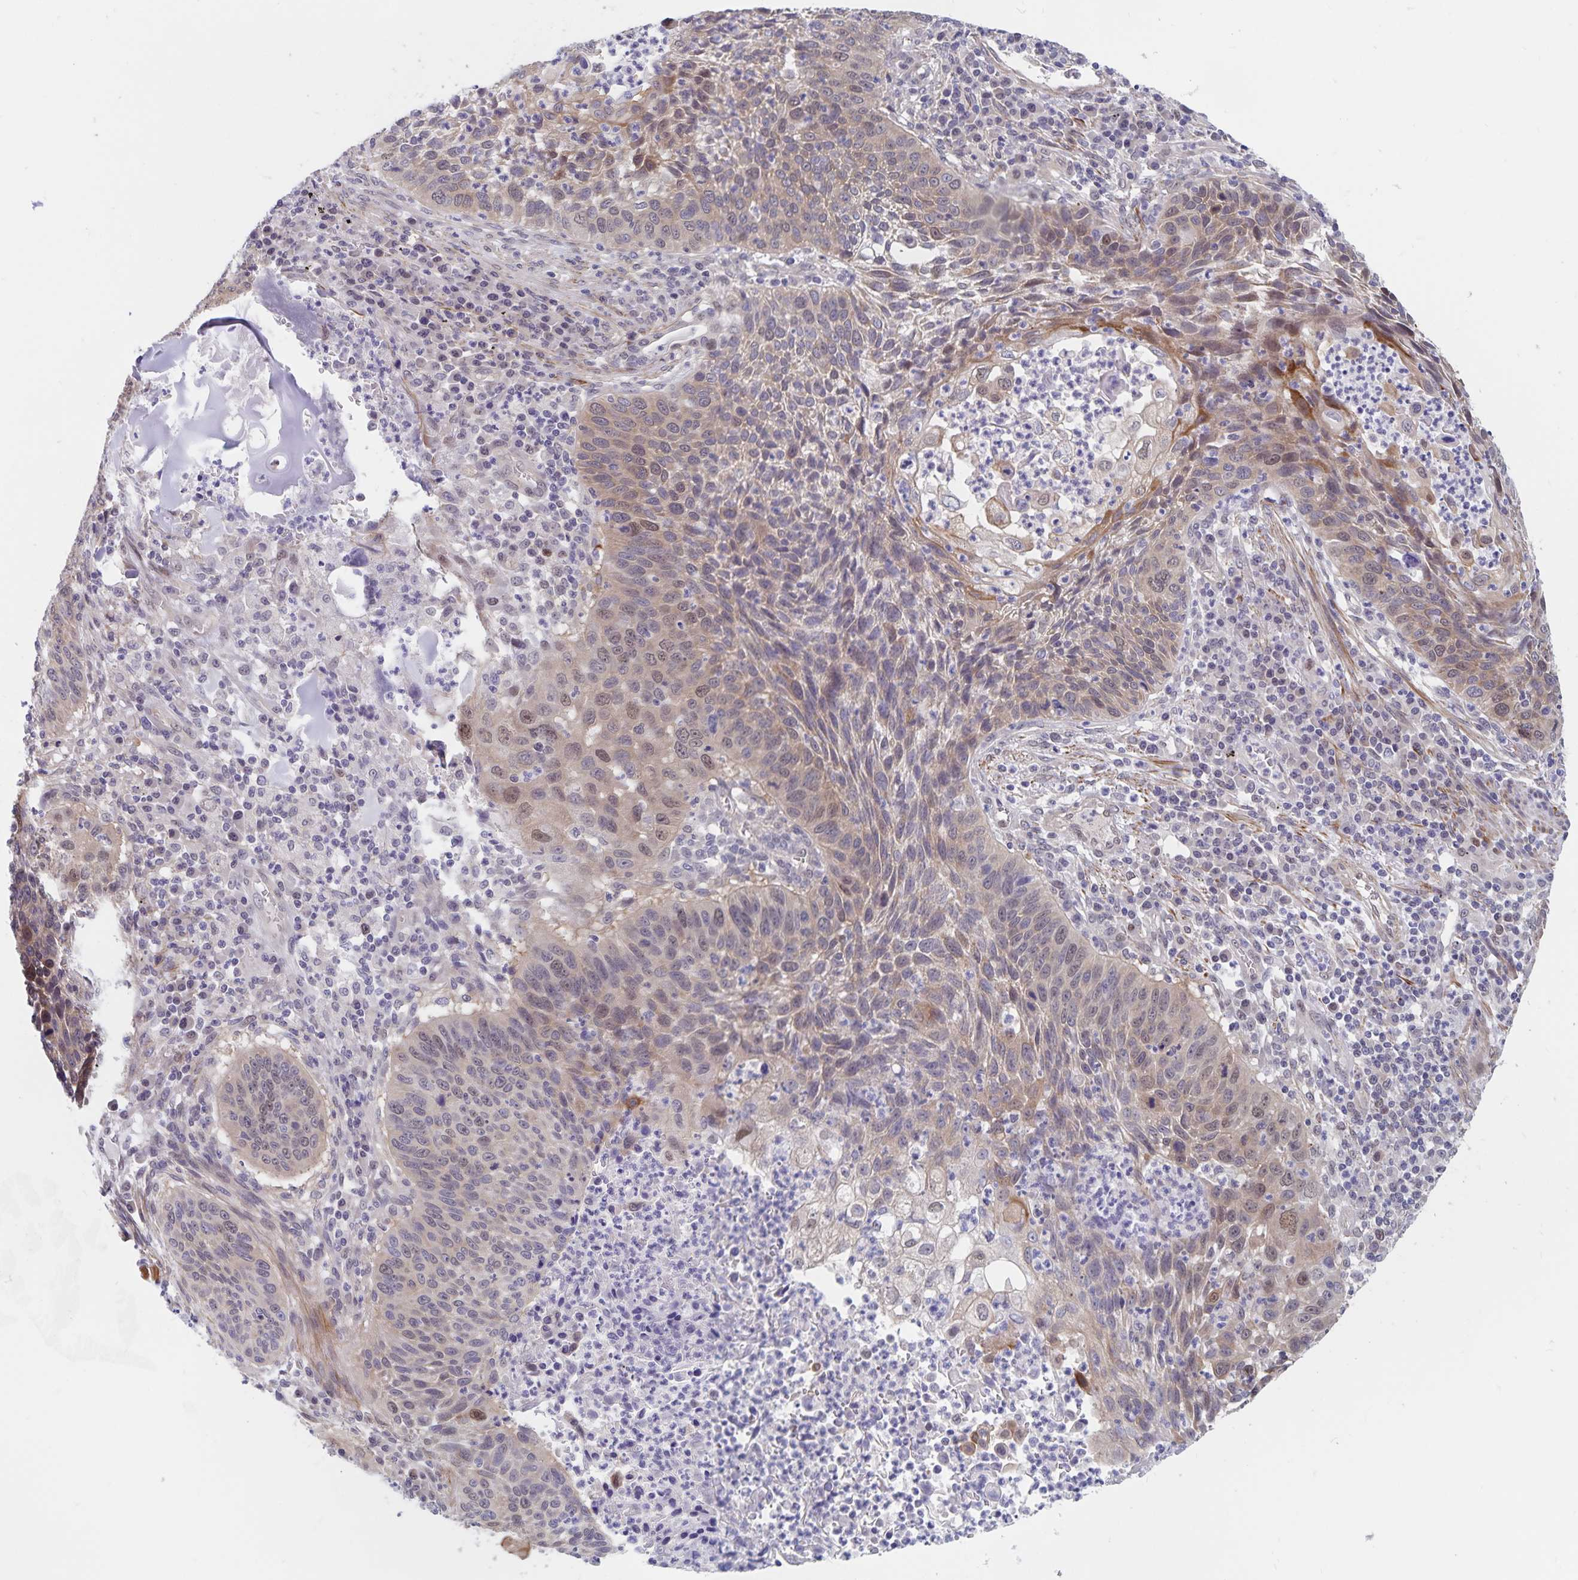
{"staining": {"intensity": "weak", "quantity": "25%-75%", "location": "cytoplasmic/membranous,nuclear"}, "tissue": "lung cancer", "cell_type": "Tumor cells", "image_type": "cancer", "snomed": [{"axis": "morphology", "description": "Squamous cell carcinoma, NOS"}, {"axis": "morphology", "description": "Squamous cell carcinoma, metastatic, NOS"}, {"axis": "topography", "description": "Lung"}, {"axis": "topography", "description": "Pleura, NOS"}], "caption": "Immunohistochemical staining of lung cancer reveals low levels of weak cytoplasmic/membranous and nuclear protein expression in approximately 25%-75% of tumor cells.", "gene": "BAG6", "patient": {"sex": "male", "age": 72}}